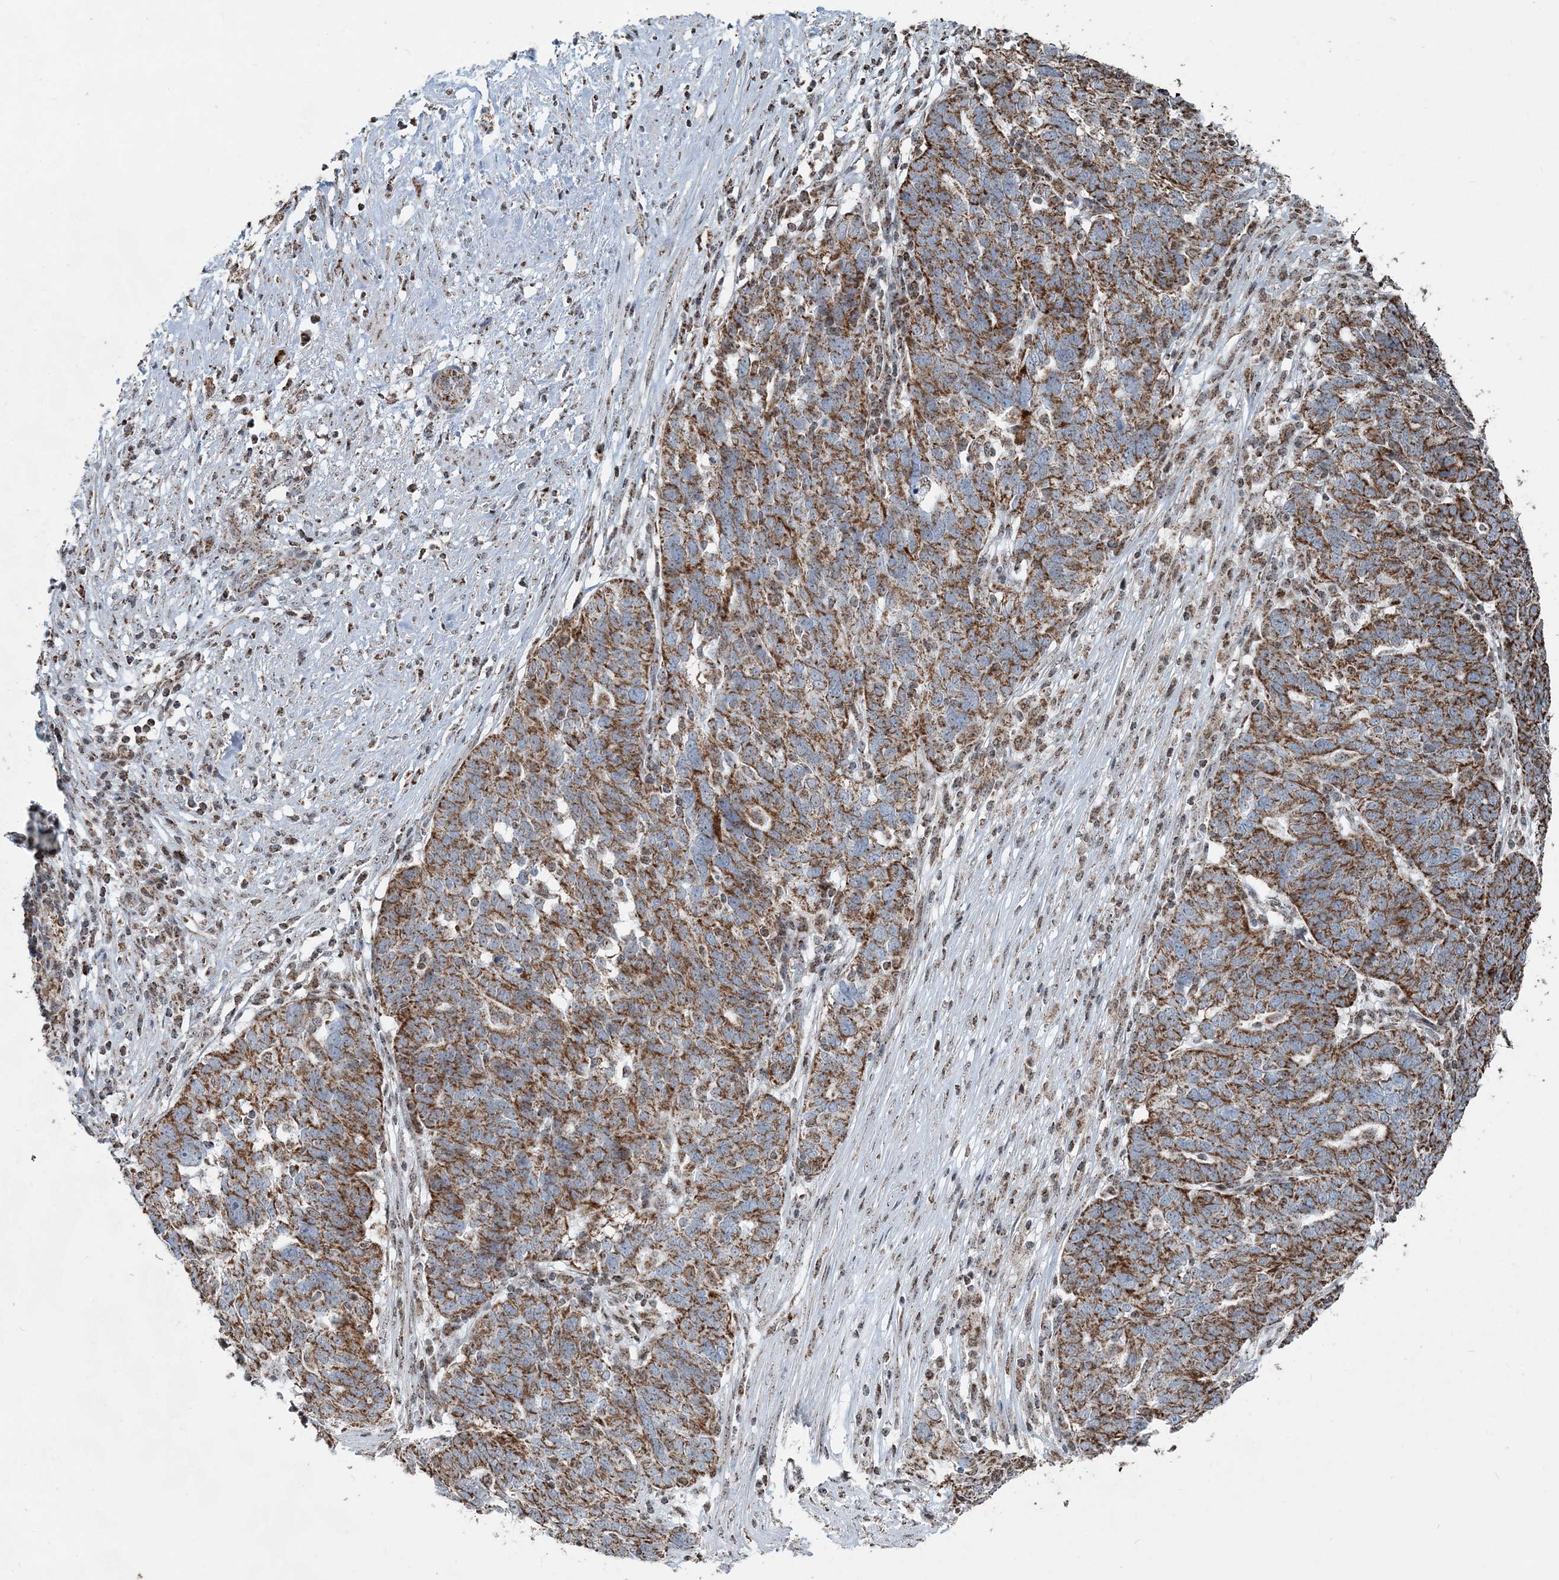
{"staining": {"intensity": "strong", "quantity": ">75%", "location": "cytoplasmic/membranous"}, "tissue": "ovarian cancer", "cell_type": "Tumor cells", "image_type": "cancer", "snomed": [{"axis": "morphology", "description": "Cystadenocarcinoma, serous, NOS"}, {"axis": "topography", "description": "Ovary"}], "caption": "Ovarian serous cystadenocarcinoma stained with DAB (3,3'-diaminobenzidine) IHC demonstrates high levels of strong cytoplasmic/membranous expression in about >75% of tumor cells.", "gene": "SUCLG1", "patient": {"sex": "female", "age": 59}}